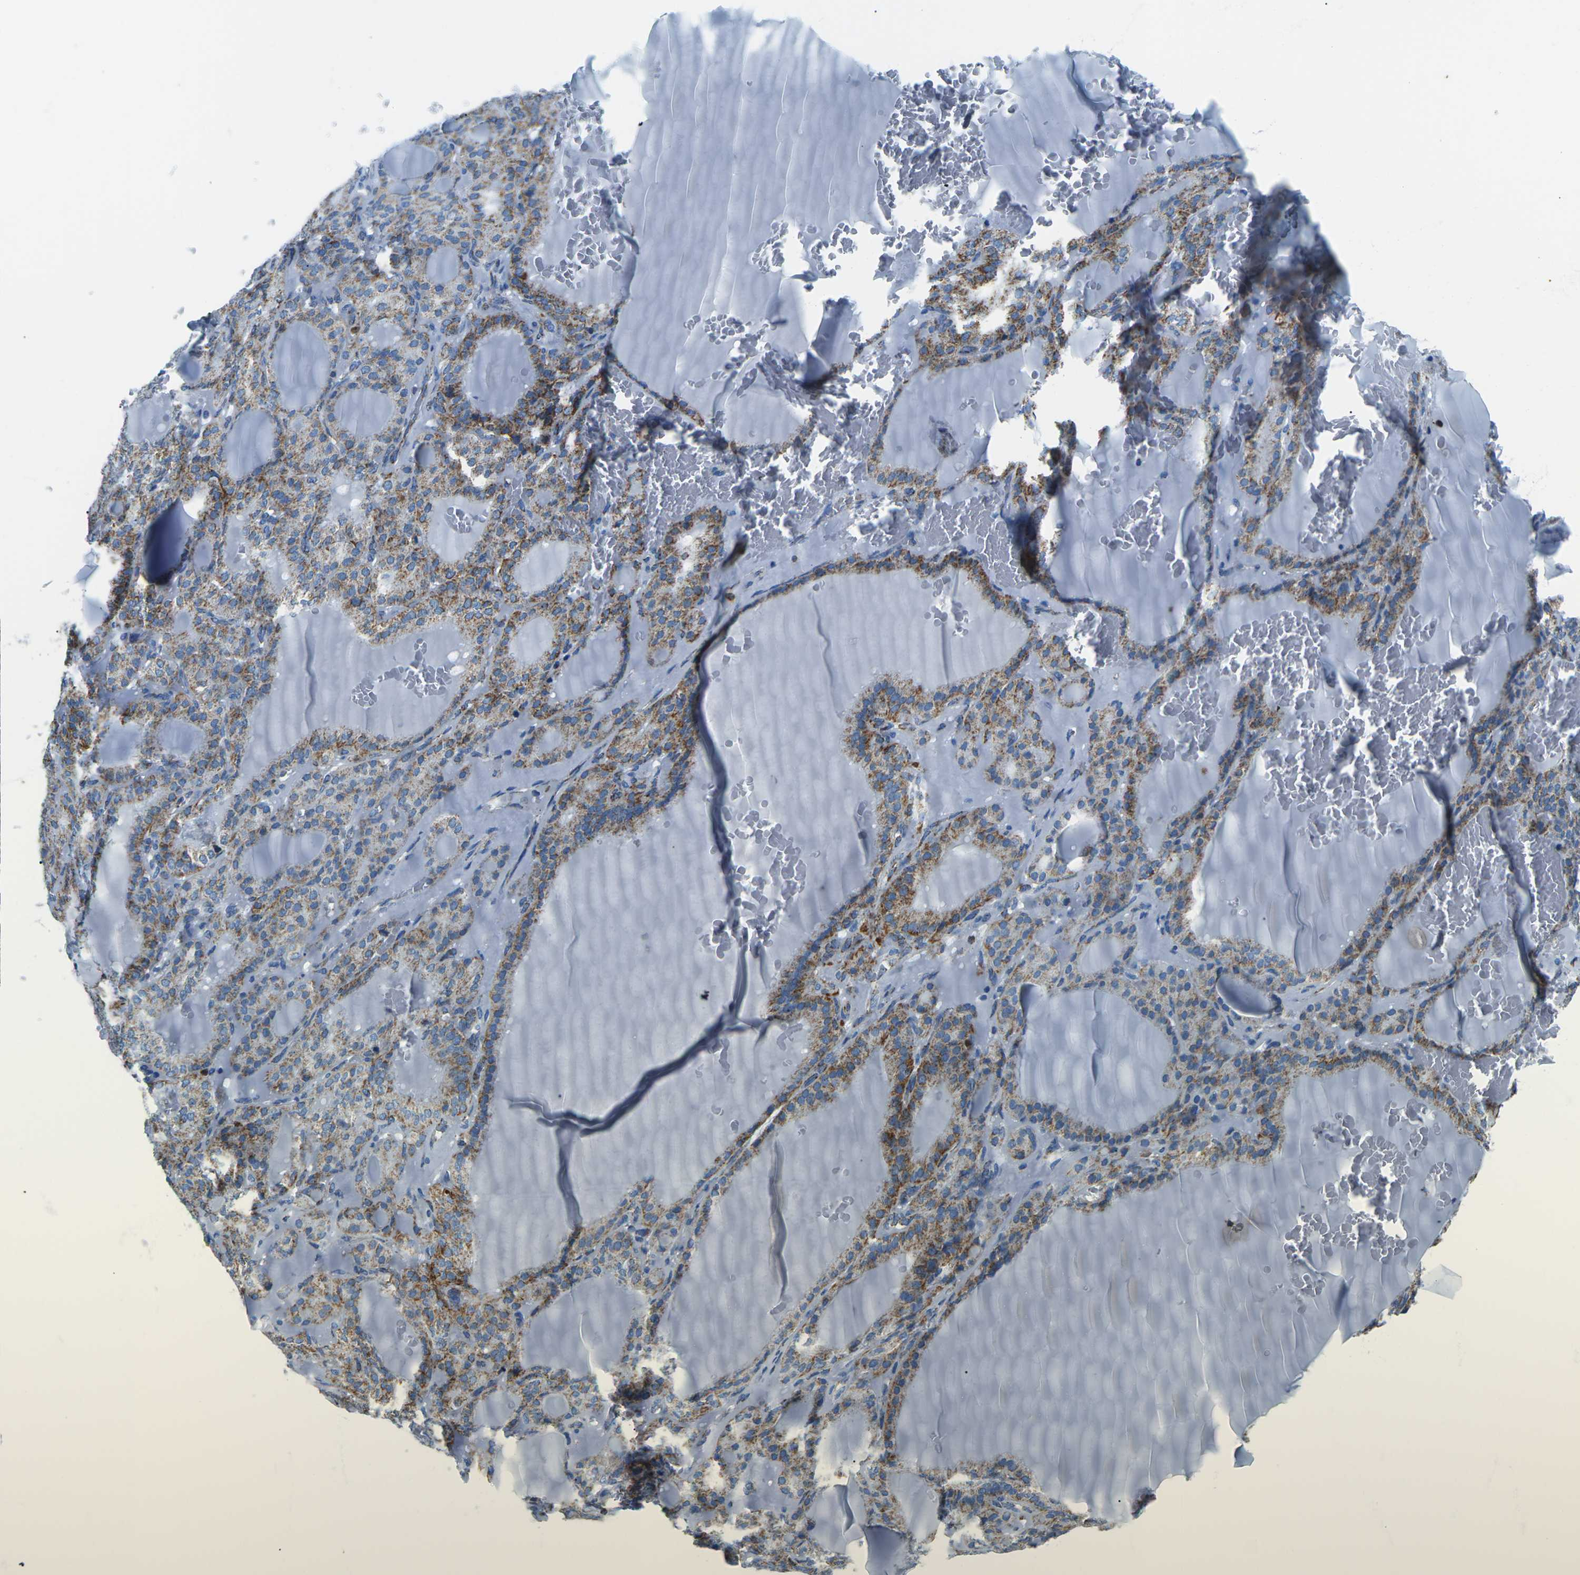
{"staining": {"intensity": "moderate", "quantity": ">75%", "location": "cytoplasmic/membranous"}, "tissue": "thyroid gland", "cell_type": "Glandular cells", "image_type": "normal", "snomed": [{"axis": "morphology", "description": "Normal tissue, NOS"}, {"axis": "topography", "description": "Thyroid gland"}], "caption": "Moderate cytoplasmic/membranous positivity for a protein is seen in about >75% of glandular cells of unremarkable thyroid gland using IHC.", "gene": "COX6C", "patient": {"sex": "female", "age": 28}}